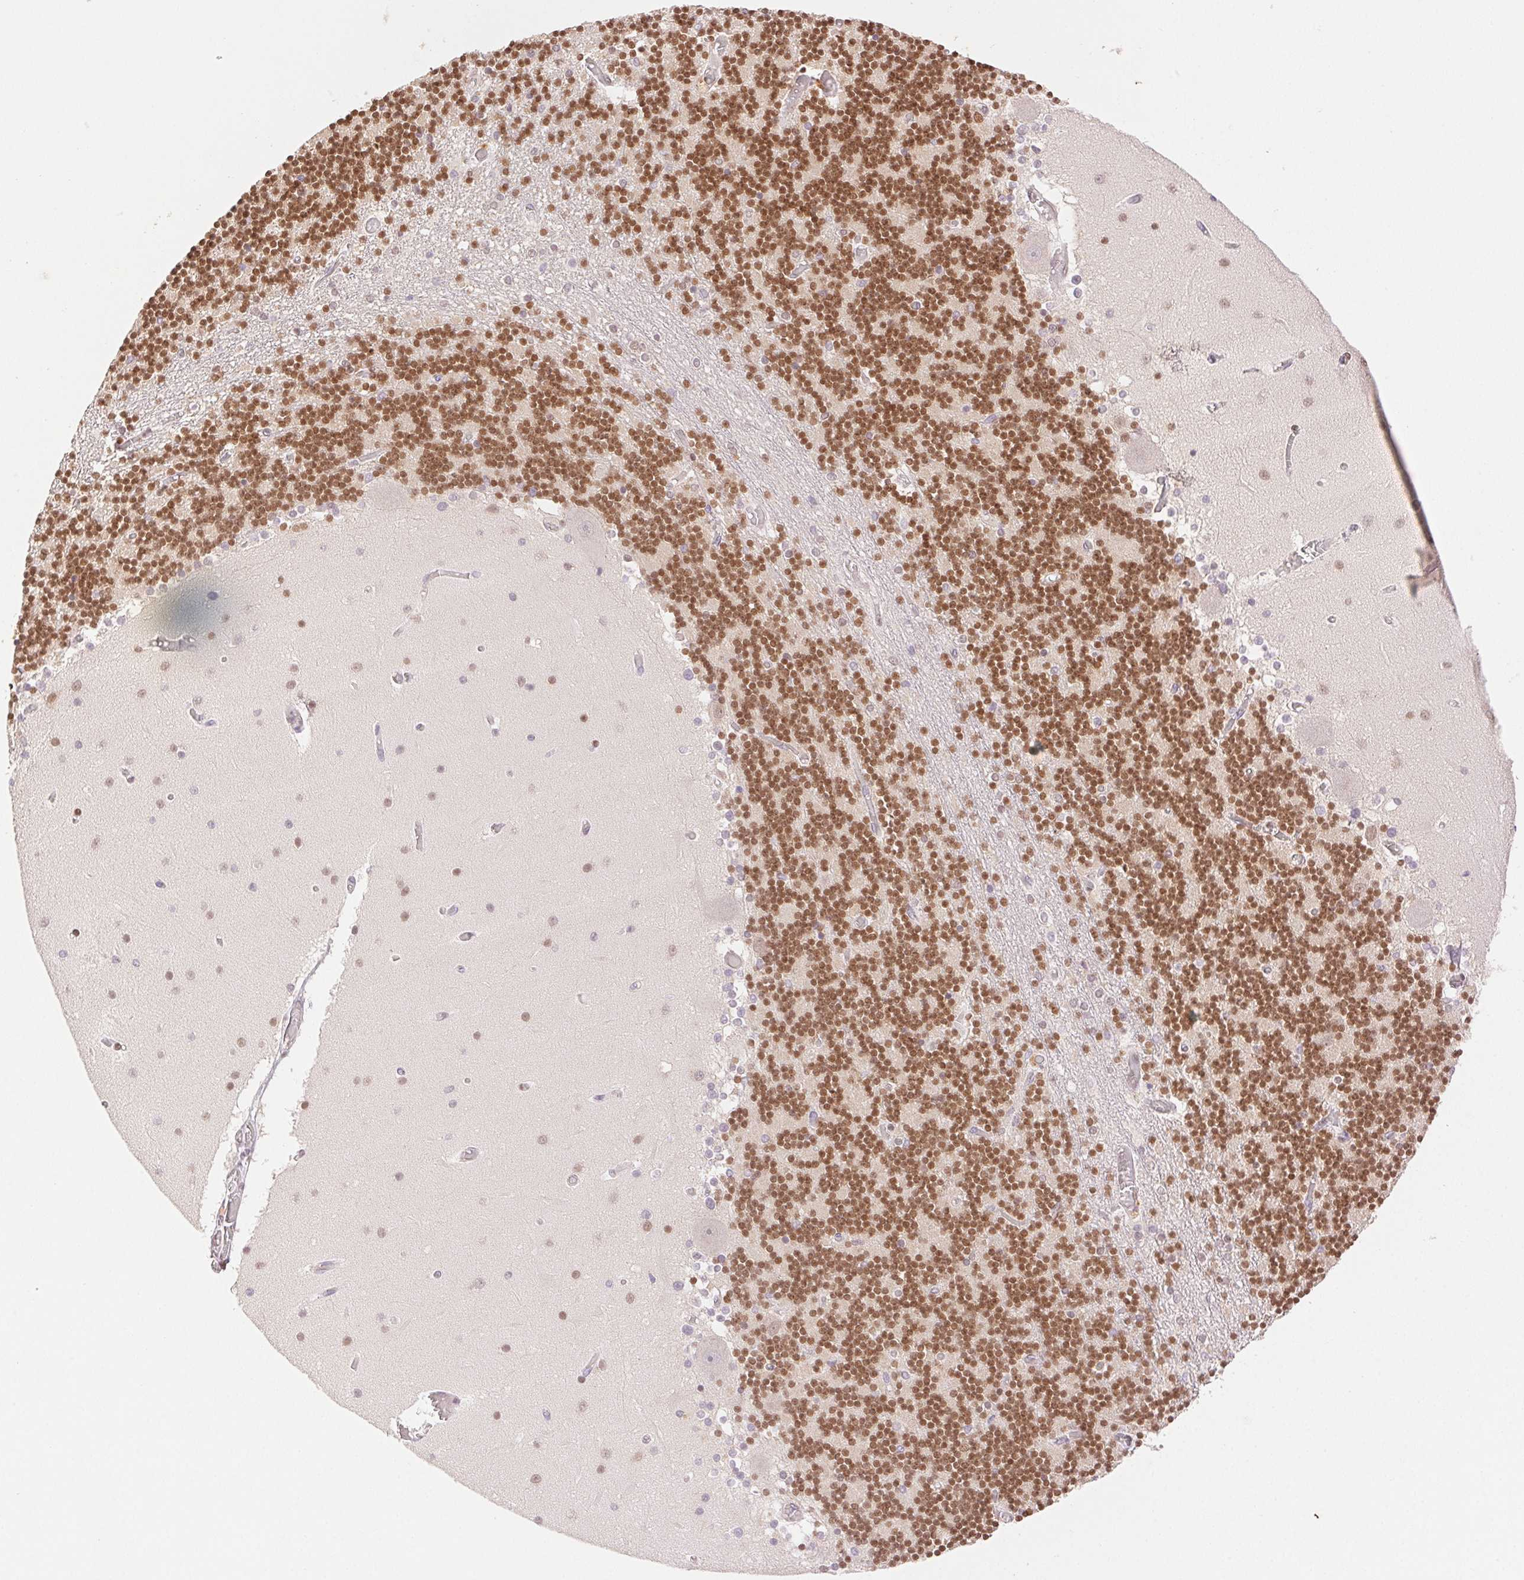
{"staining": {"intensity": "moderate", "quantity": ">75%", "location": "nuclear"}, "tissue": "cerebellum", "cell_type": "Cells in granular layer", "image_type": "normal", "snomed": [{"axis": "morphology", "description": "Normal tissue, NOS"}, {"axis": "topography", "description": "Cerebellum"}], "caption": "Moderate nuclear protein positivity is present in about >75% of cells in granular layer in cerebellum.", "gene": "H2AZ1", "patient": {"sex": "female", "age": 28}}